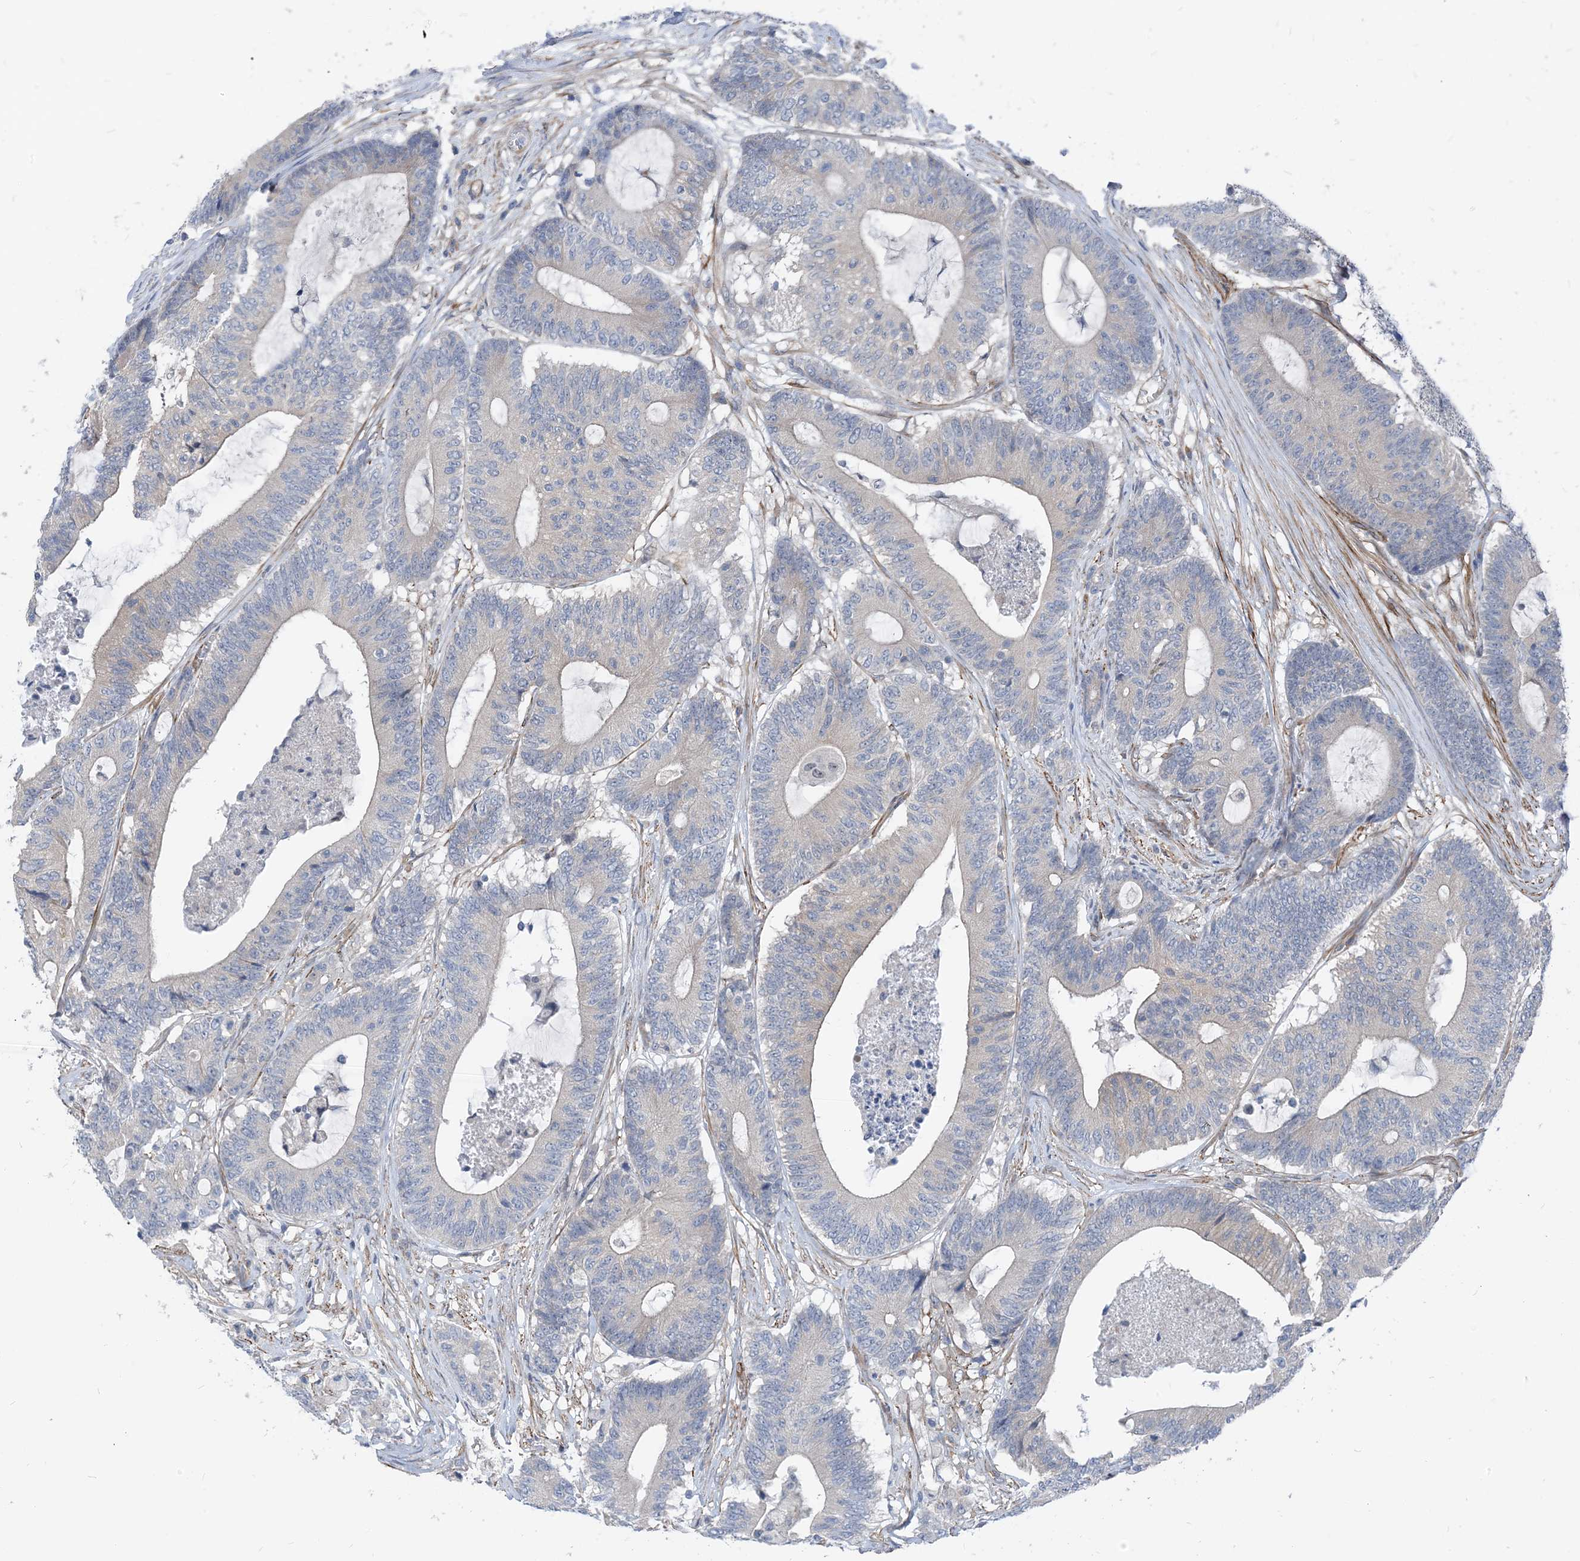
{"staining": {"intensity": "negative", "quantity": "none", "location": "none"}, "tissue": "colorectal cancer", "cell_type": "Tumor cells", "image_type": "cancer", "snomed": [{"axis": "morphology", "description": "Adenocarcinoma, NOS"}, {"axis": "topography", "description": "Colon"}], "caption": "DAB (3,3'-diaminobenzidine) immunohistochemical staining of human colorectal cancer (adenocarcinoma) demonstrates no significant staining in tumor cells. Nuclei are stained in blue.", "gene": "PLEKHA3", "patient": {"sex": "female", "age": 84}}